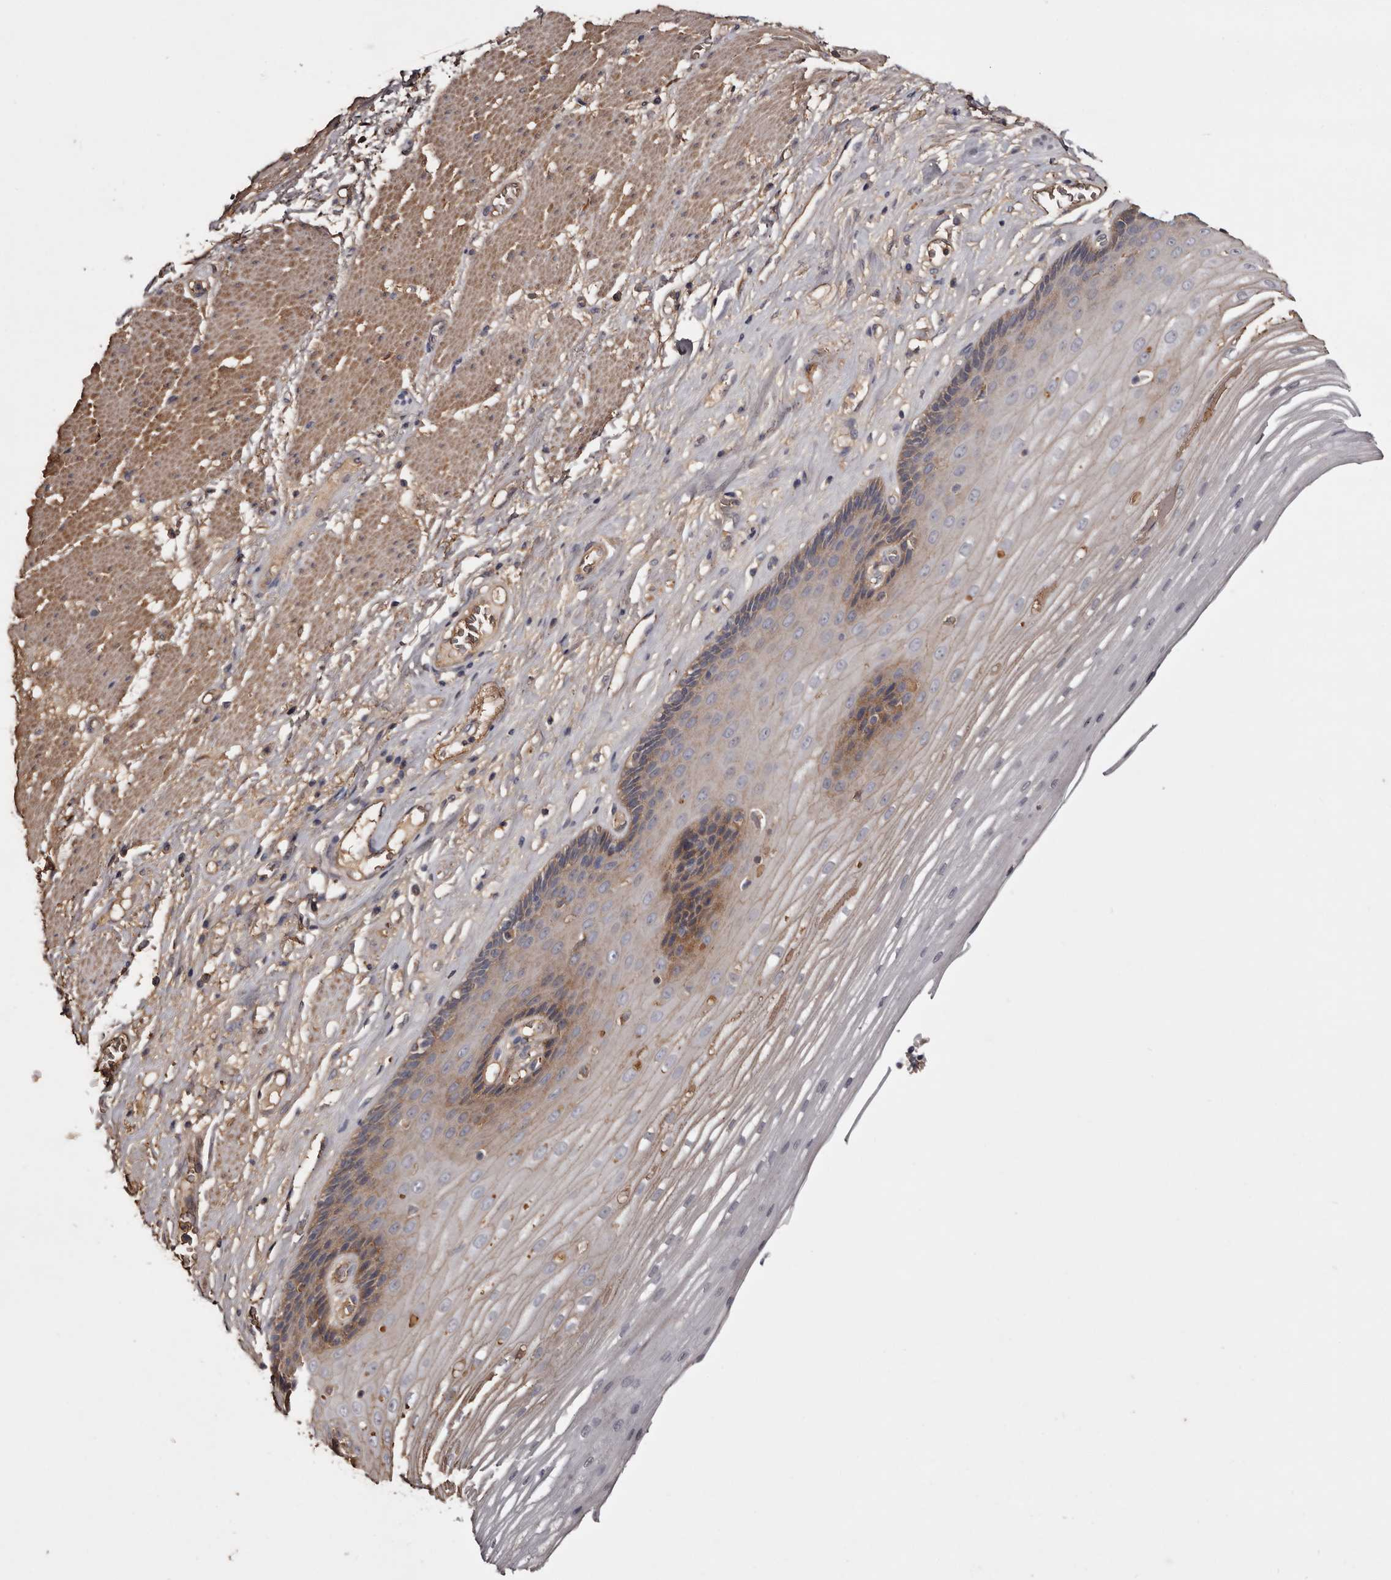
{"staining": {"intensity": "moderate", "quantity": "25%-75%", "location": "cytoplasmic/membranous"}, "tissue": "esophagus", "cell_type": "Squamous epithelial cells", "image_type": "normal", "snomed": [{"axis": "morphology", "description": "Normal tissue, NOS"}, {"axis": "topography", "description": "Esophagus"}], "caption": "Immunohistochemical staining of normal human esophagus displays medium levels of moderate cytoplasmic/membranous staining in about 25%-75% of squamous epithelial cells. The protein is shown in brown color, while the nuclei are stained blue.", "gene": "CYP1B1", "patient": {"sex": "male", "age": 62}}